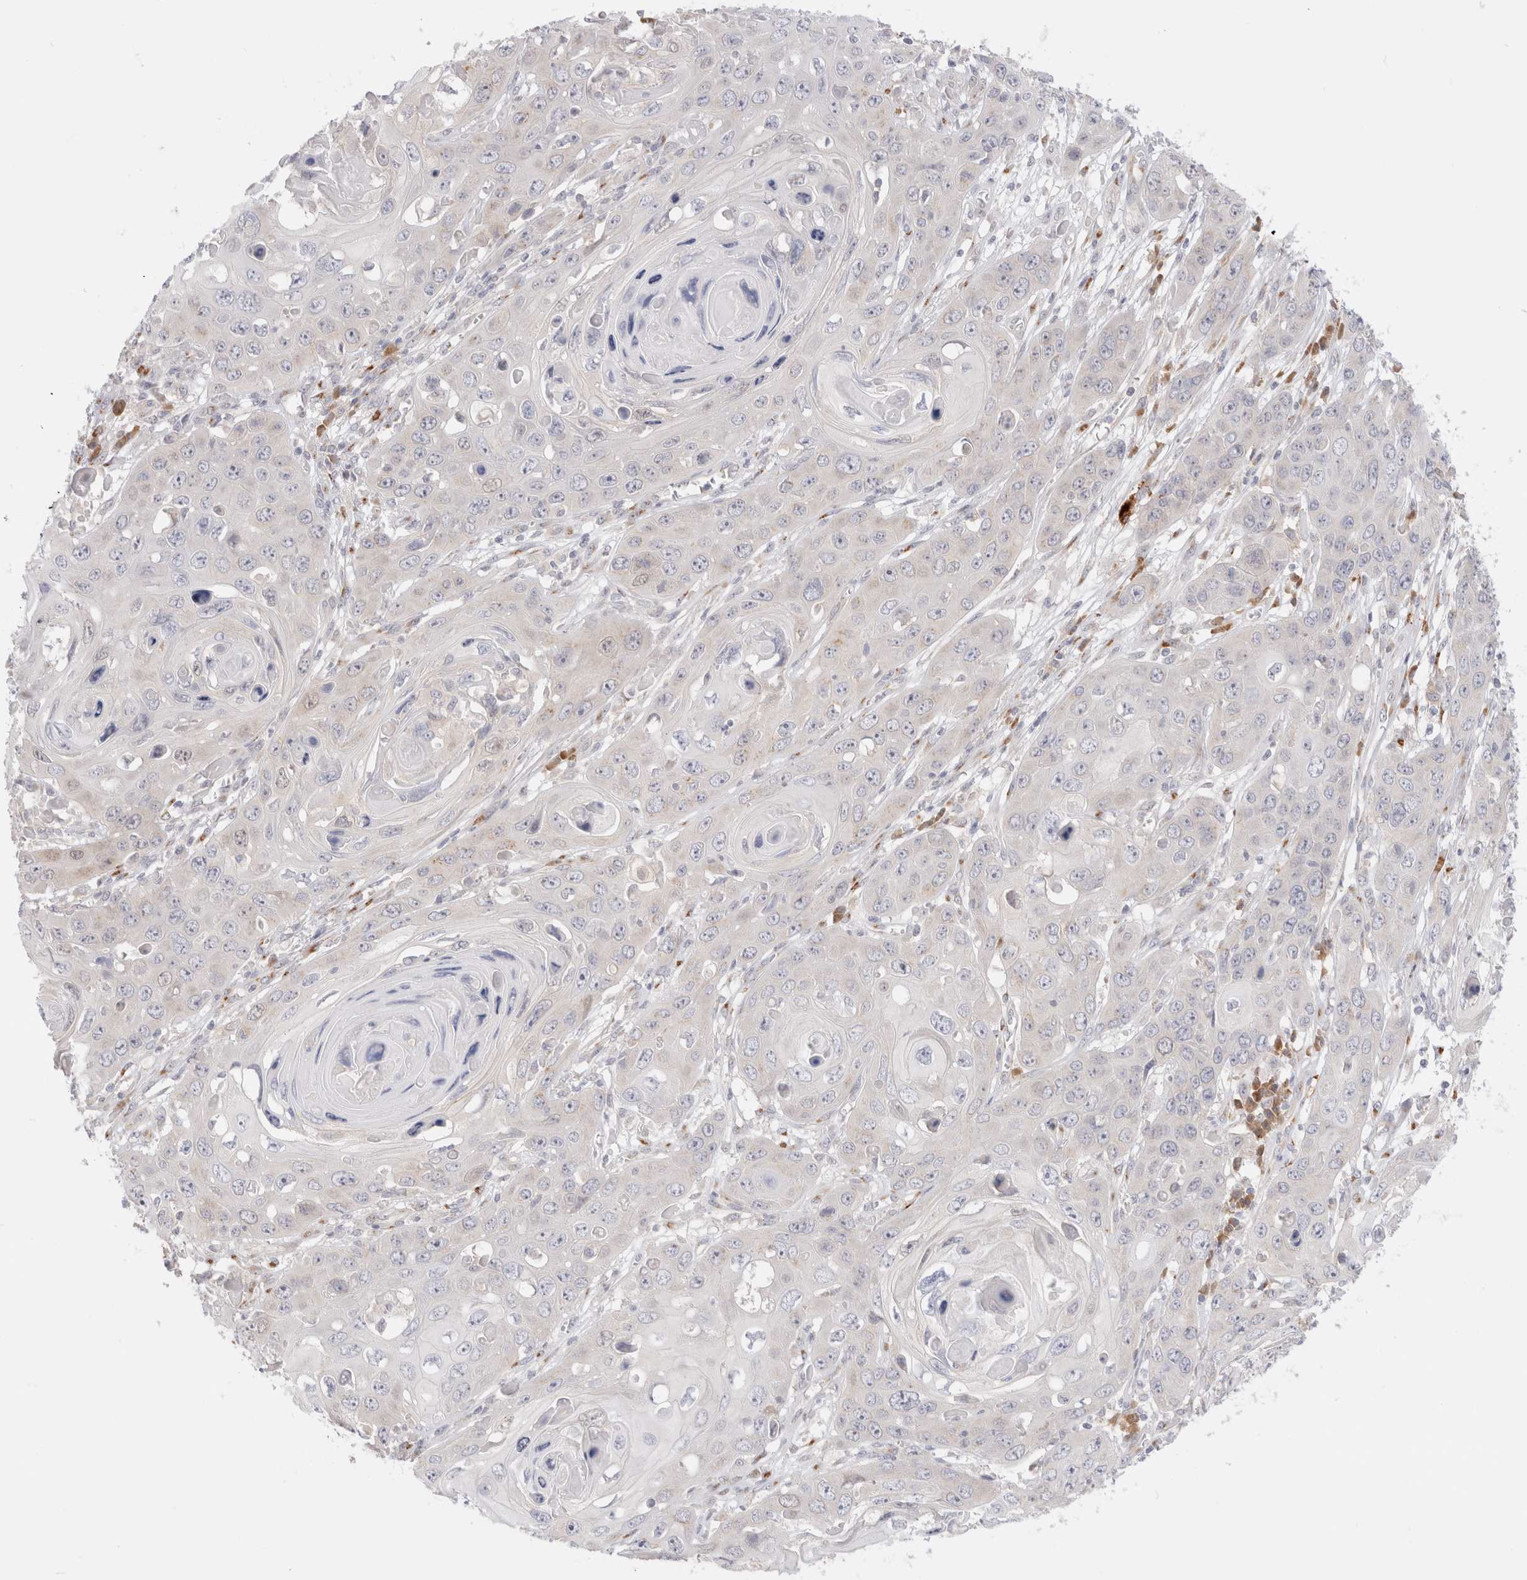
{"staining": {"intensity": "negative", "quantity": "none", "location": "none"}, "tissue": "skin cancer", "cell_type": "Tumor cells", "image_type": "cancer", "snomed": [{"axis": "morphology", "description": "Squamous cell carcinoma, NOS"}, {"axis": "topography", "description": "Skin"}], "caption": "High power microscopy image of an immunohistochemistry (IHC) image of skin cancer (squamous cell carcinoma), revealing no significant positivity in tumor cells. (DAB immunohistochemistry, high magnification).", "gene": "EFCAB13", "patient": {"sex": "male", "age": 55}}